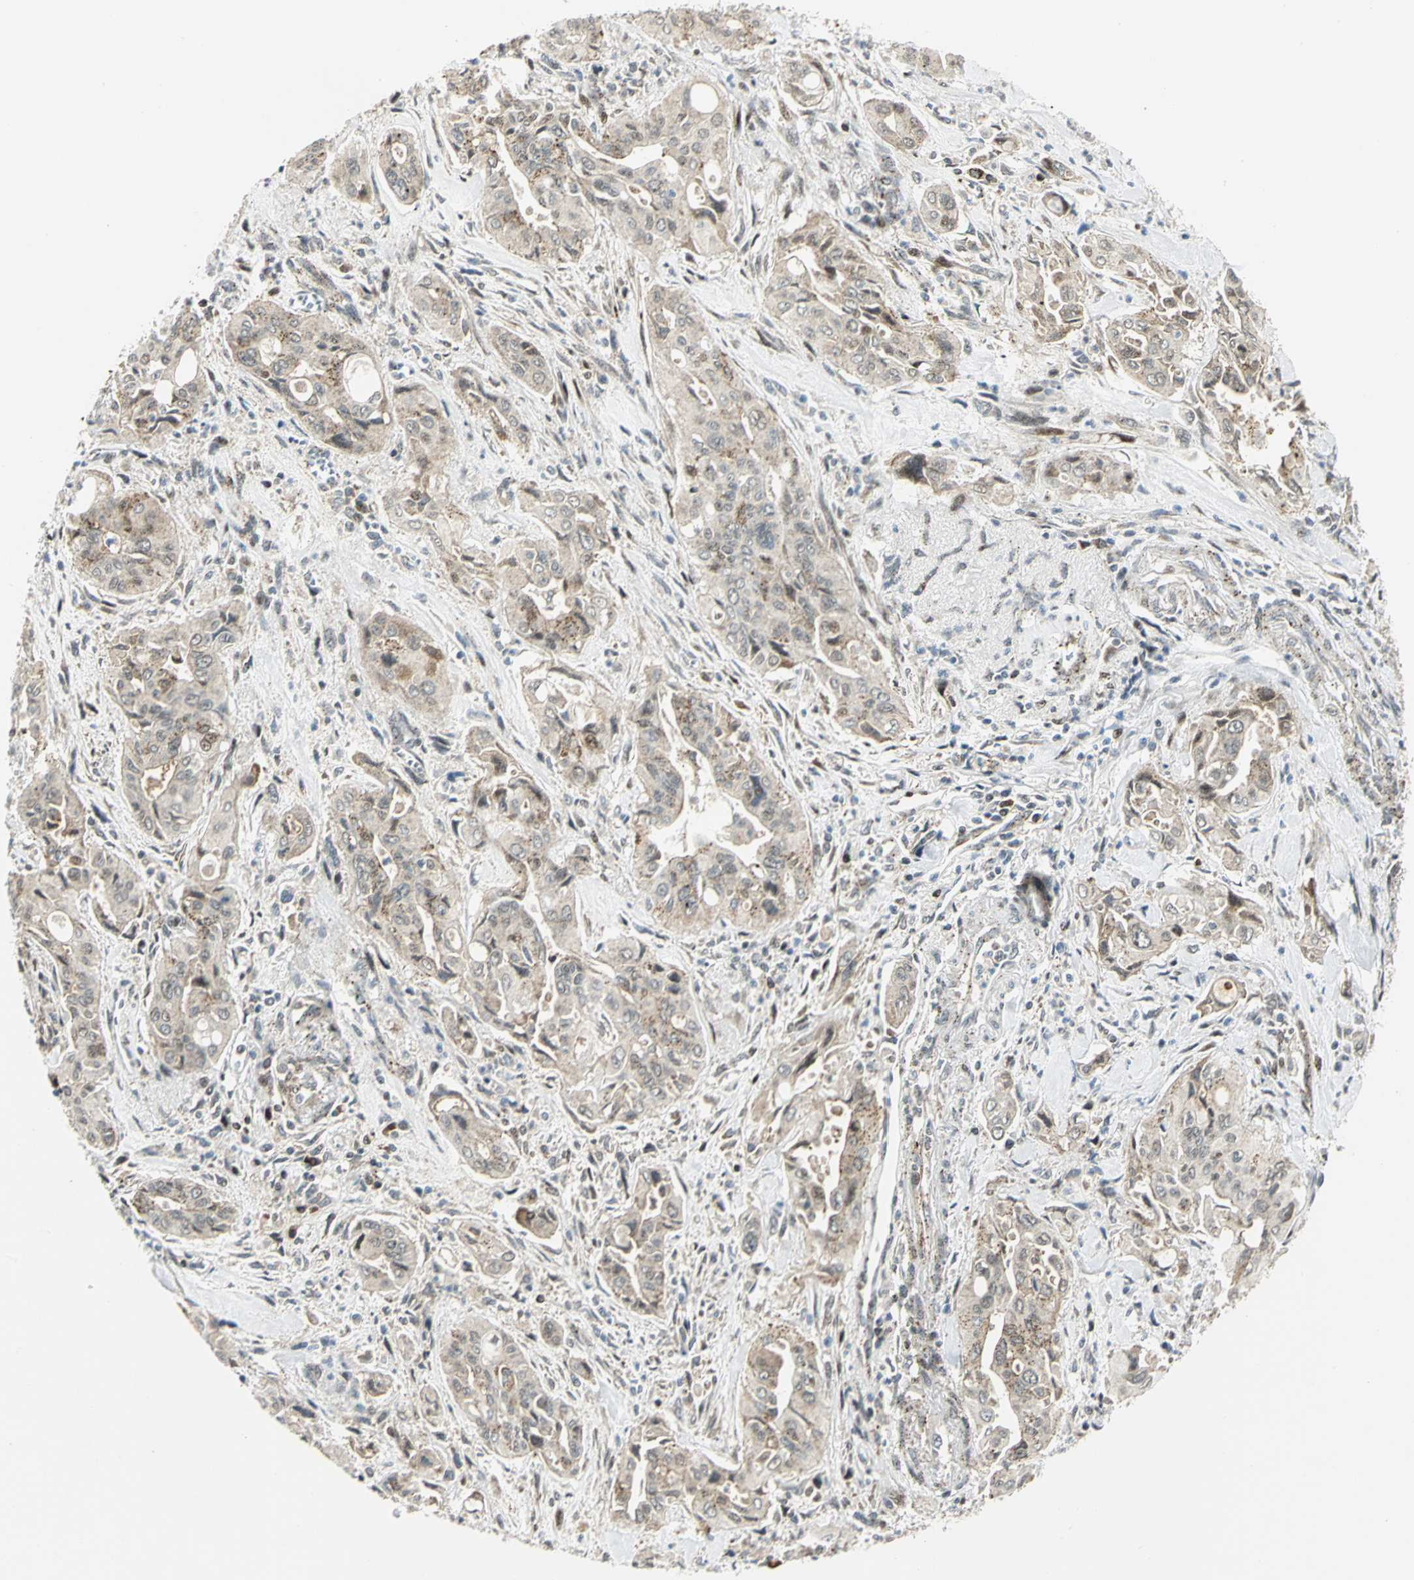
{"staining": {"intensity": "moderate", "quantity": ">75%", "location": "cytoplasmic/membranous"}, "tissue": "pancreatic cancer", "cell_type": "Tumor cells", "image_type": "cancer", "snomed": [{"axis": "morphology", "description": "Adenocarcinoma, NOS"}, {"axis": "topography", "description": "Pancreas"}], "caption": "The image reveals a brown stain indicating the presence of a protein in the cytoplasmic/membranous of tumor cells in adenocarcinoma (pancreatic).", "gene": "ATP6V1A", "patient": {"sex": "male", "age": 77}}